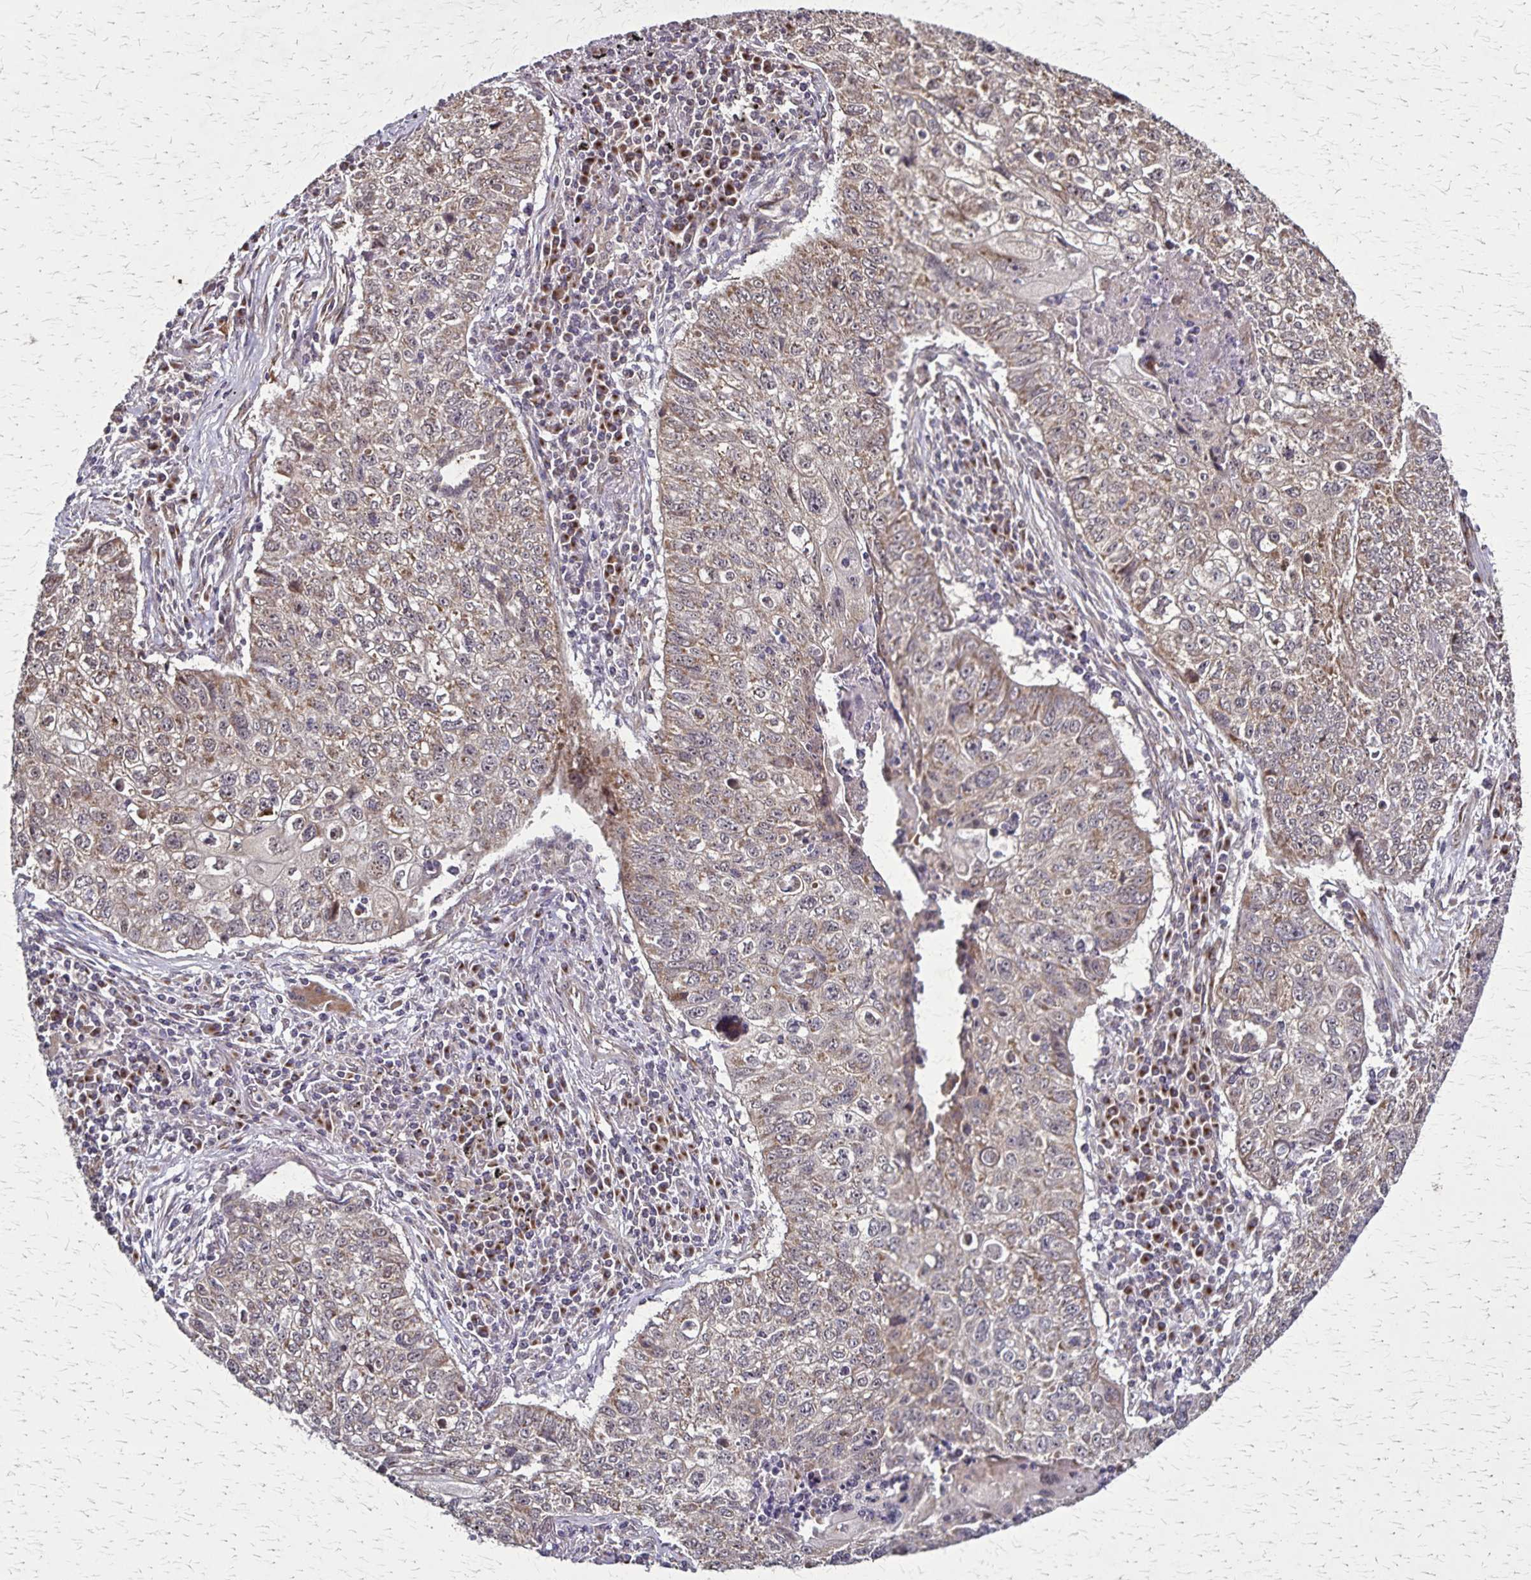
{"staining": {"intensity": "weak", "quantity": ">75%", "location": "cytoplasmic/membranous"}, "tissue": "lung cancer", "cell_type": "Tumor cells", "image_type": "cancer", "snomed": [{"axis": "morphology", "description": "Normal morphology"}, {"axis": "morphology", "description": "Aneuploidy"}, {"axis": "morphology", "description": "Squamous cell carcinoma, NOS"}, {"axis": "topography", "description": "Lymph node"}, {"axis": "topography", "description": "Lung"}], "caption": "DAB (3,3'-diaminobenzidine) immunohistochemical staining of human aneuploidy (lung) displays weak cytoplasmic/membranous protein staining in approximately >75% of tumor cells.", "gene": "NFS1", "patient": {"sex": "female", "age": 76}}